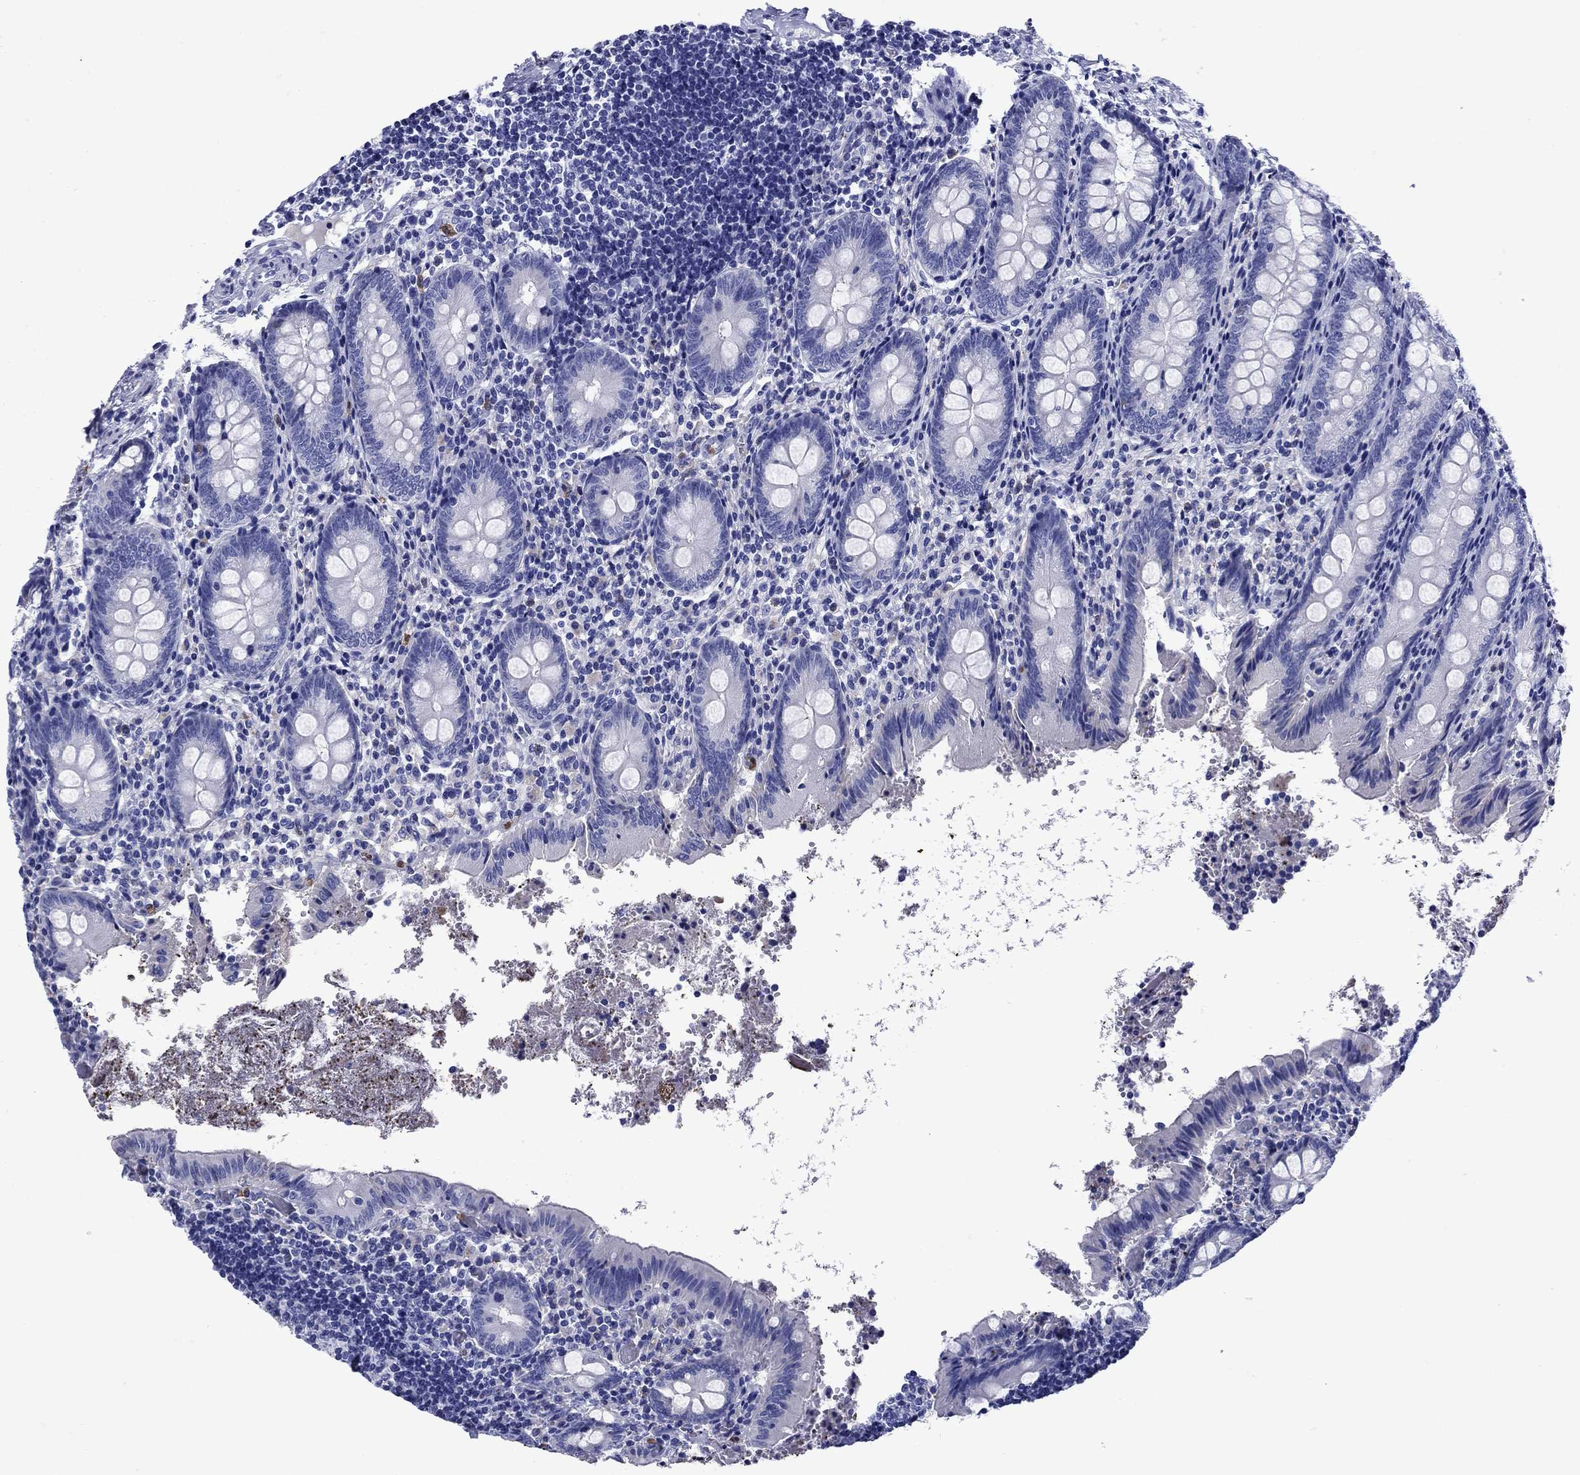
{"staining": {"intensity": "negative", "quantity": "none", "location": "none"}, "tissue": "appendix", "cell_type": "Glandular cells", "image_type": "normal", "snomed": [{"axis": "morphology", "description": "Normal tissue, NOS"}, {"axis": "topography", "description": "Appendix"}], "caption": "Glandular cells show no significant expression in unremarkable appendix. (Stains: DAB (3,3'-diaminobenzidine) immunohistochemistry (IHC) with hematoxylin counter stain, Microscopy: brightfield microscopy at high magnification).", "gene": "TFR2", "patient": {"sex": "female", "age": 23}}